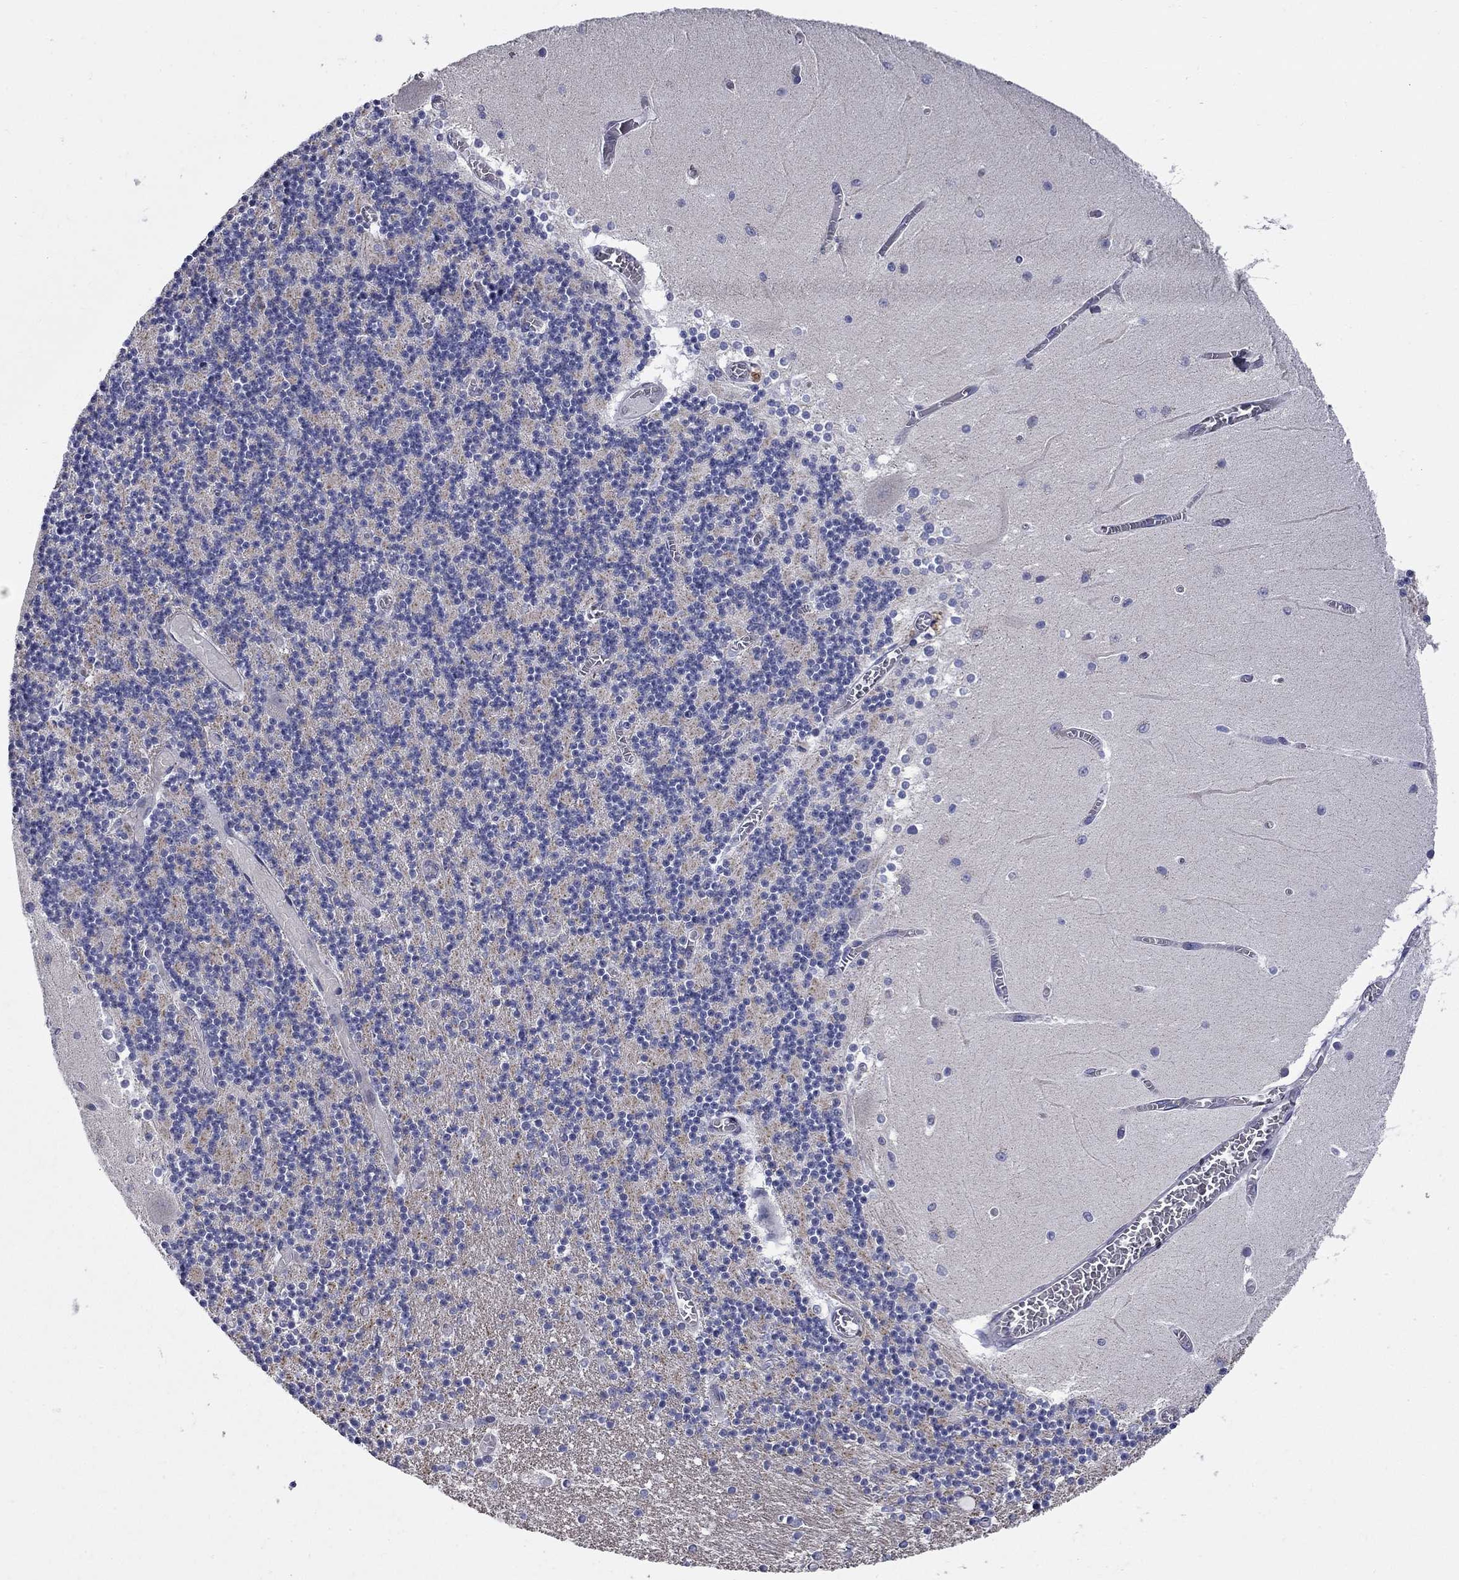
{"staining": {"intensity": "moderate", "quantity": "<25%", "location": "cytoplasmic/membranous"}, "tissue": "cerebellum", "cell_type": "Cells in granular layer", "image_type": "normal", "snomed": [{"axis": "morphology", "description": "Normal tissue, NOS"}, {"axis": "topography", "description": "Cerebellum"}], "caption": "Cerebellum stained with a brown dye shows moderate cytoplasmic/membranous positive positivity in about <25% of cells in granular layer.", "gene": "HTR4", "patient": {"sex": "female", "age": 28}}